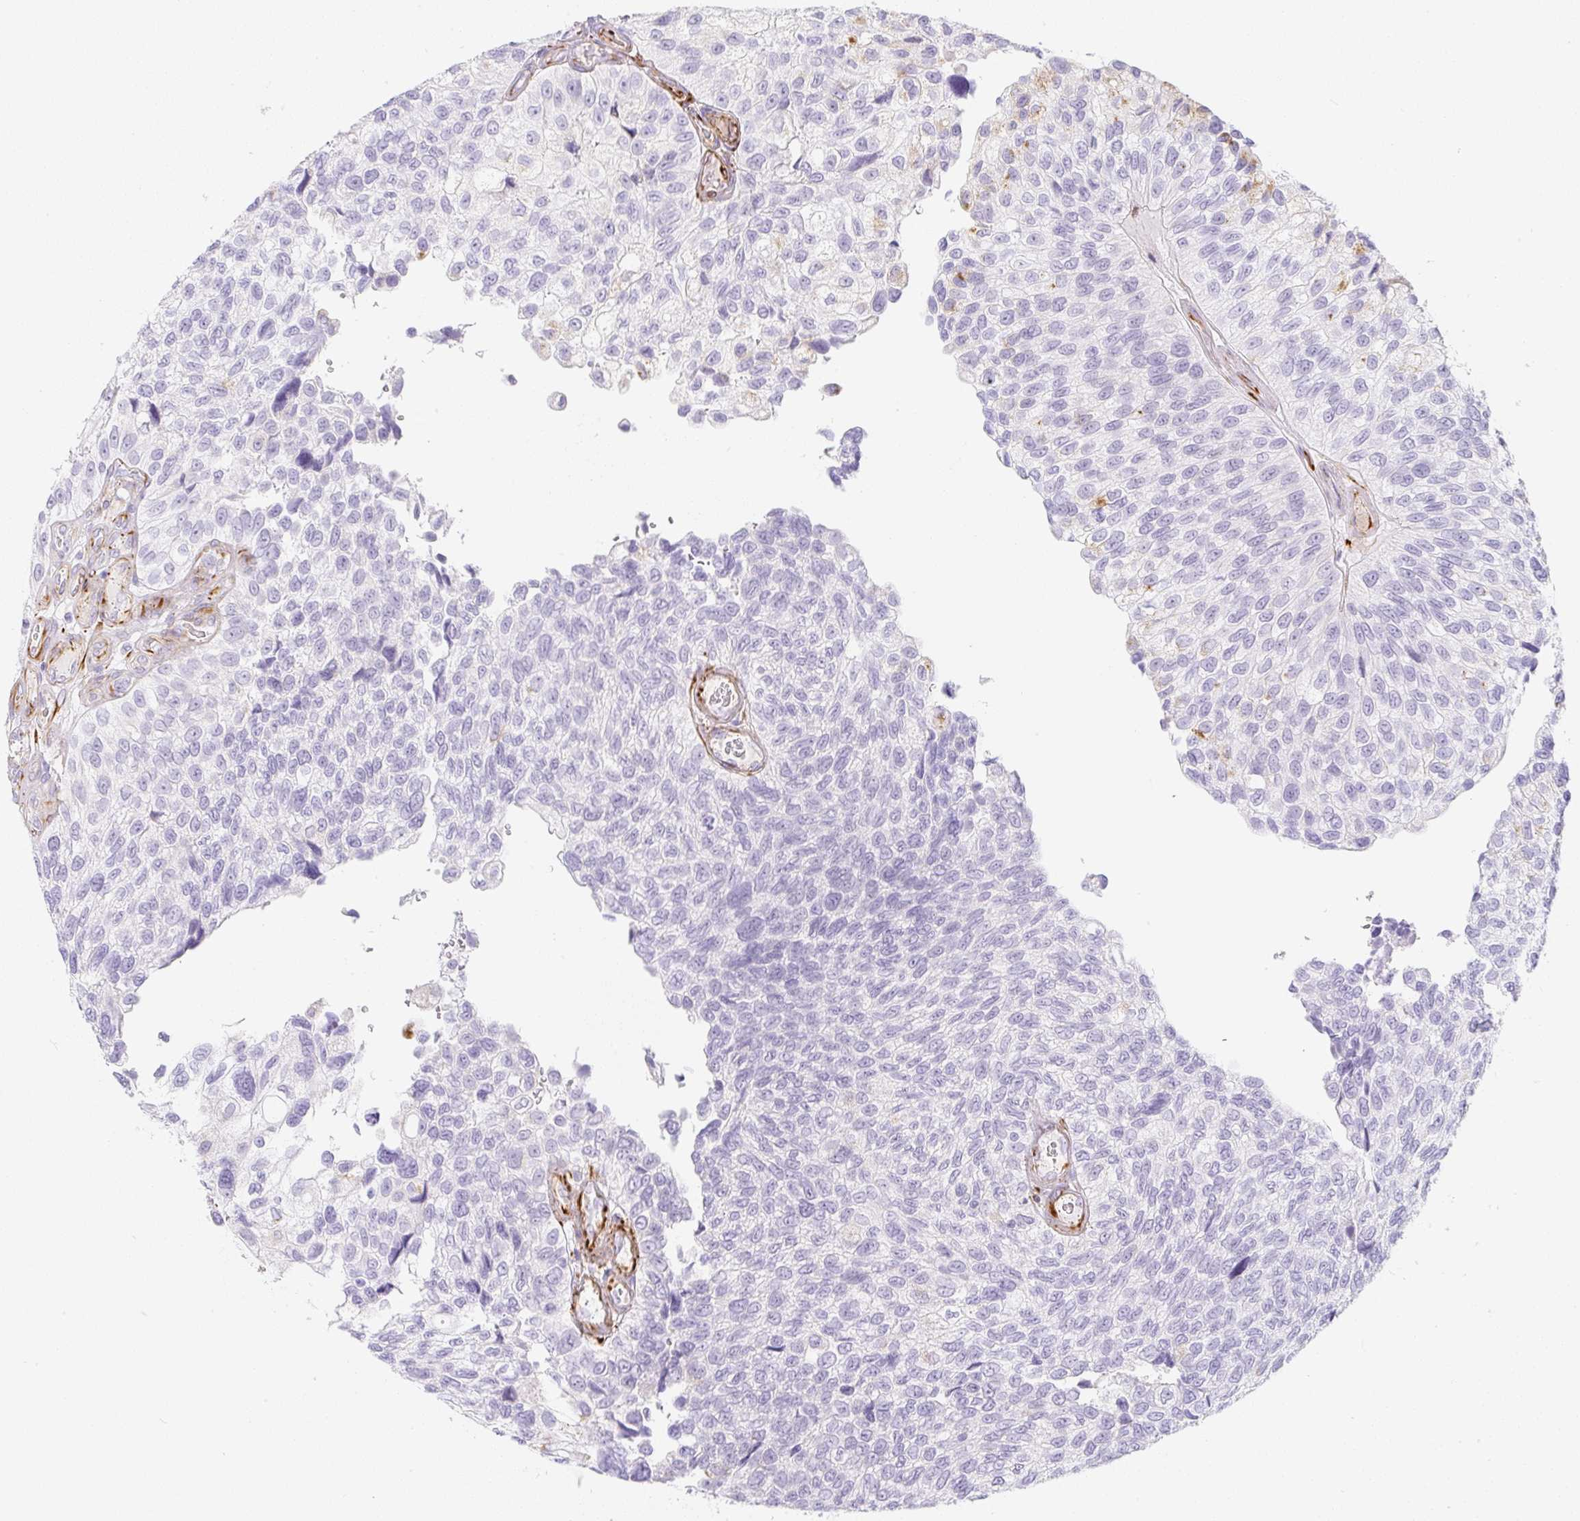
{"staining": {"intensity": "negative", "quantity": "none", "location": "none"}, "tissue": "urothelial cancer", "cell_type": "Tumor cells", "image_type": "cancer", "snomed": [{"axis": "morphology", "description": "Urothelial carcinoma, NOS"}, {"axis": "topography", "description": "Urinary bladder"}], "caption": "Tumor cells are negative for protein expression in human transitional cell carcinoma.", "gene": "ZNF689", "patient": {"sex": "male", "age": 87}}